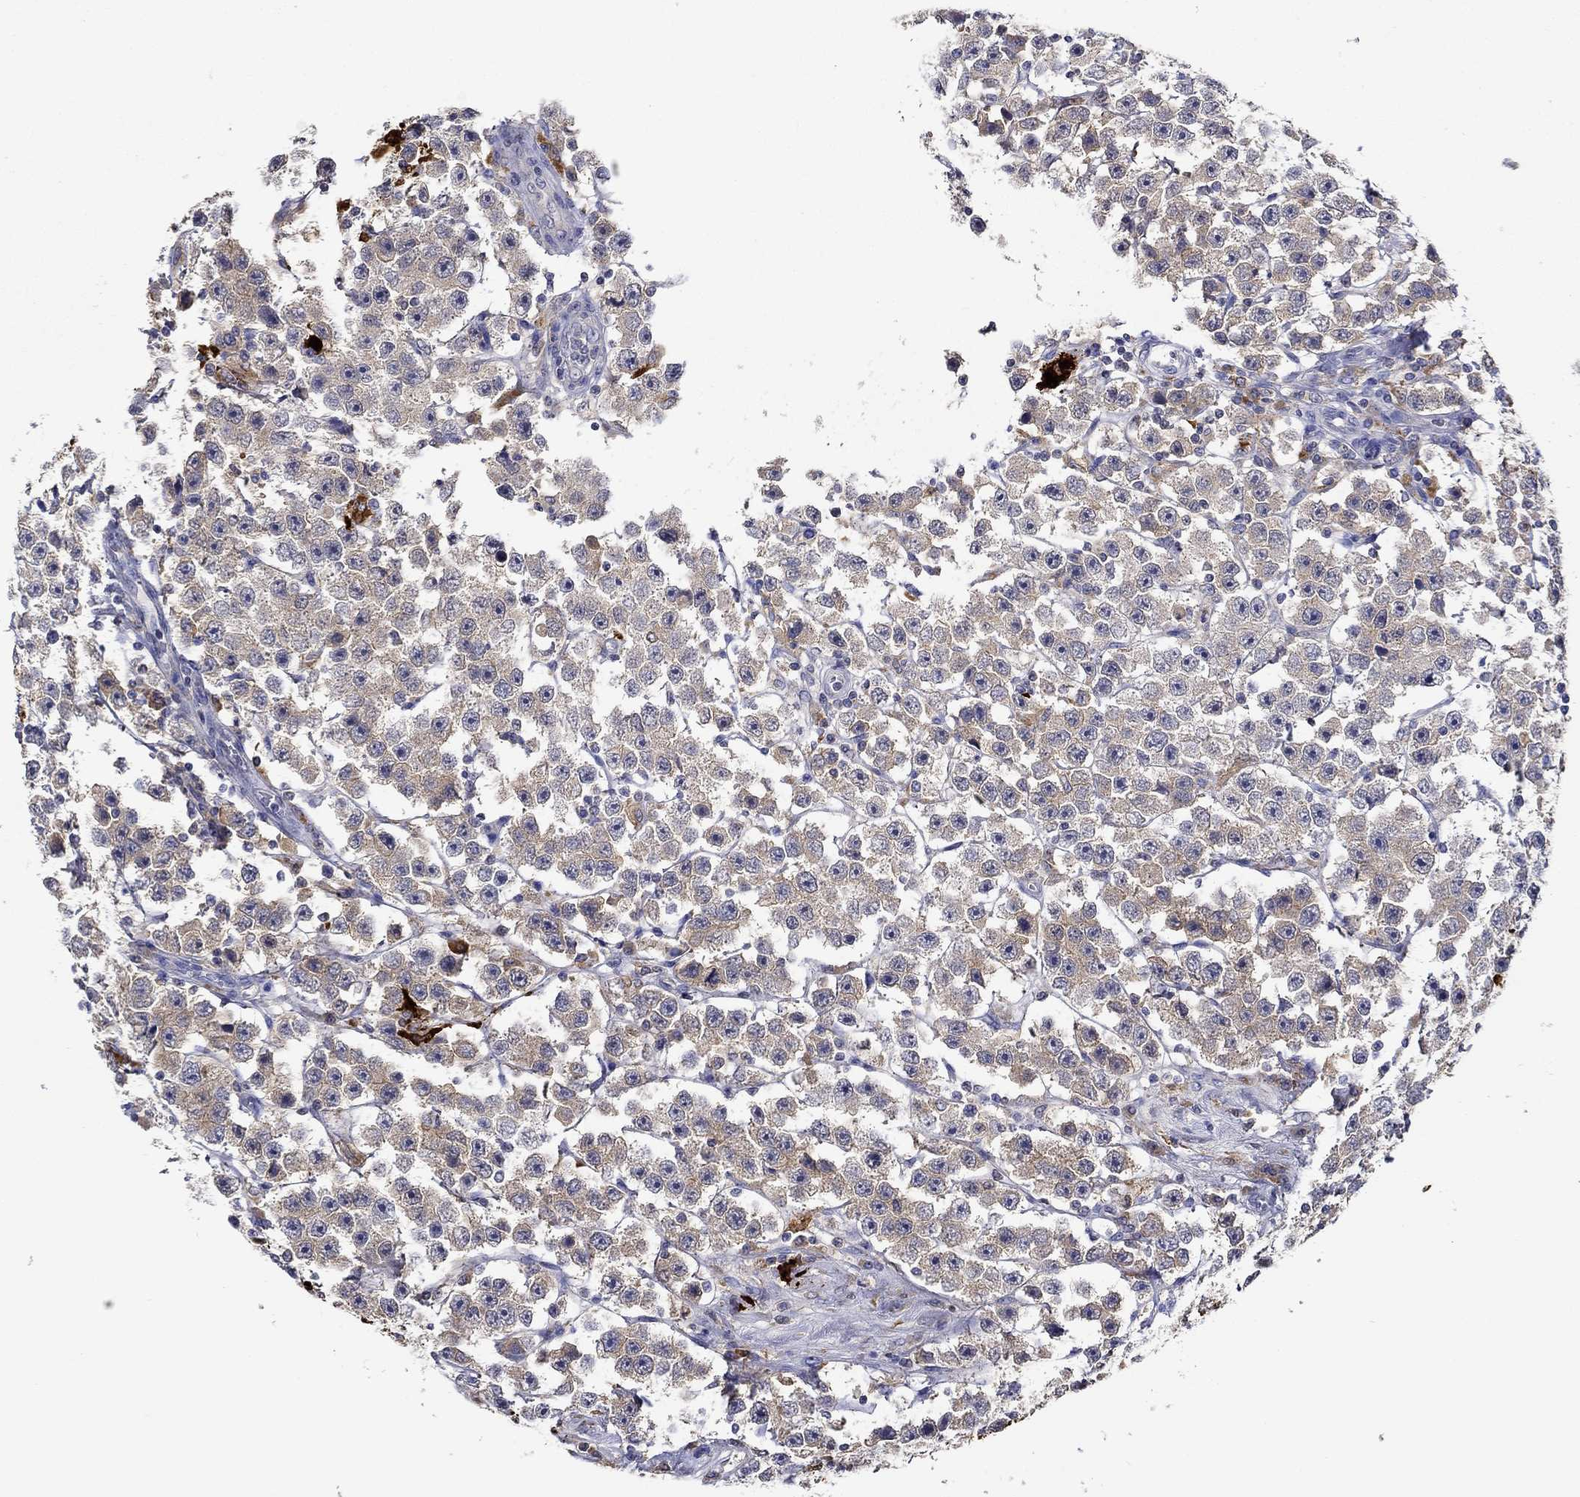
{"staining": {"intensity": "weak", "quantity": ">75%", "location": "cytoplasmic/membranous"}, "tissue": "testis cancer", "cell_type": "Tumor cells", "image_type": "cancer", "snomed": [{"axis": "morphology", "description": "Seminoma, NOS"}, {"axis": "topography", "description": "Testis"}], "caption": "An image showing weak cytoplasmic/membranous expression in approximately >75% of tumor cells in testis cancer (seminoma), as visualized by brown immunohistochemical staining.", "gene": "CHIT1", "patient": {"sex": "male", "age": 45}}